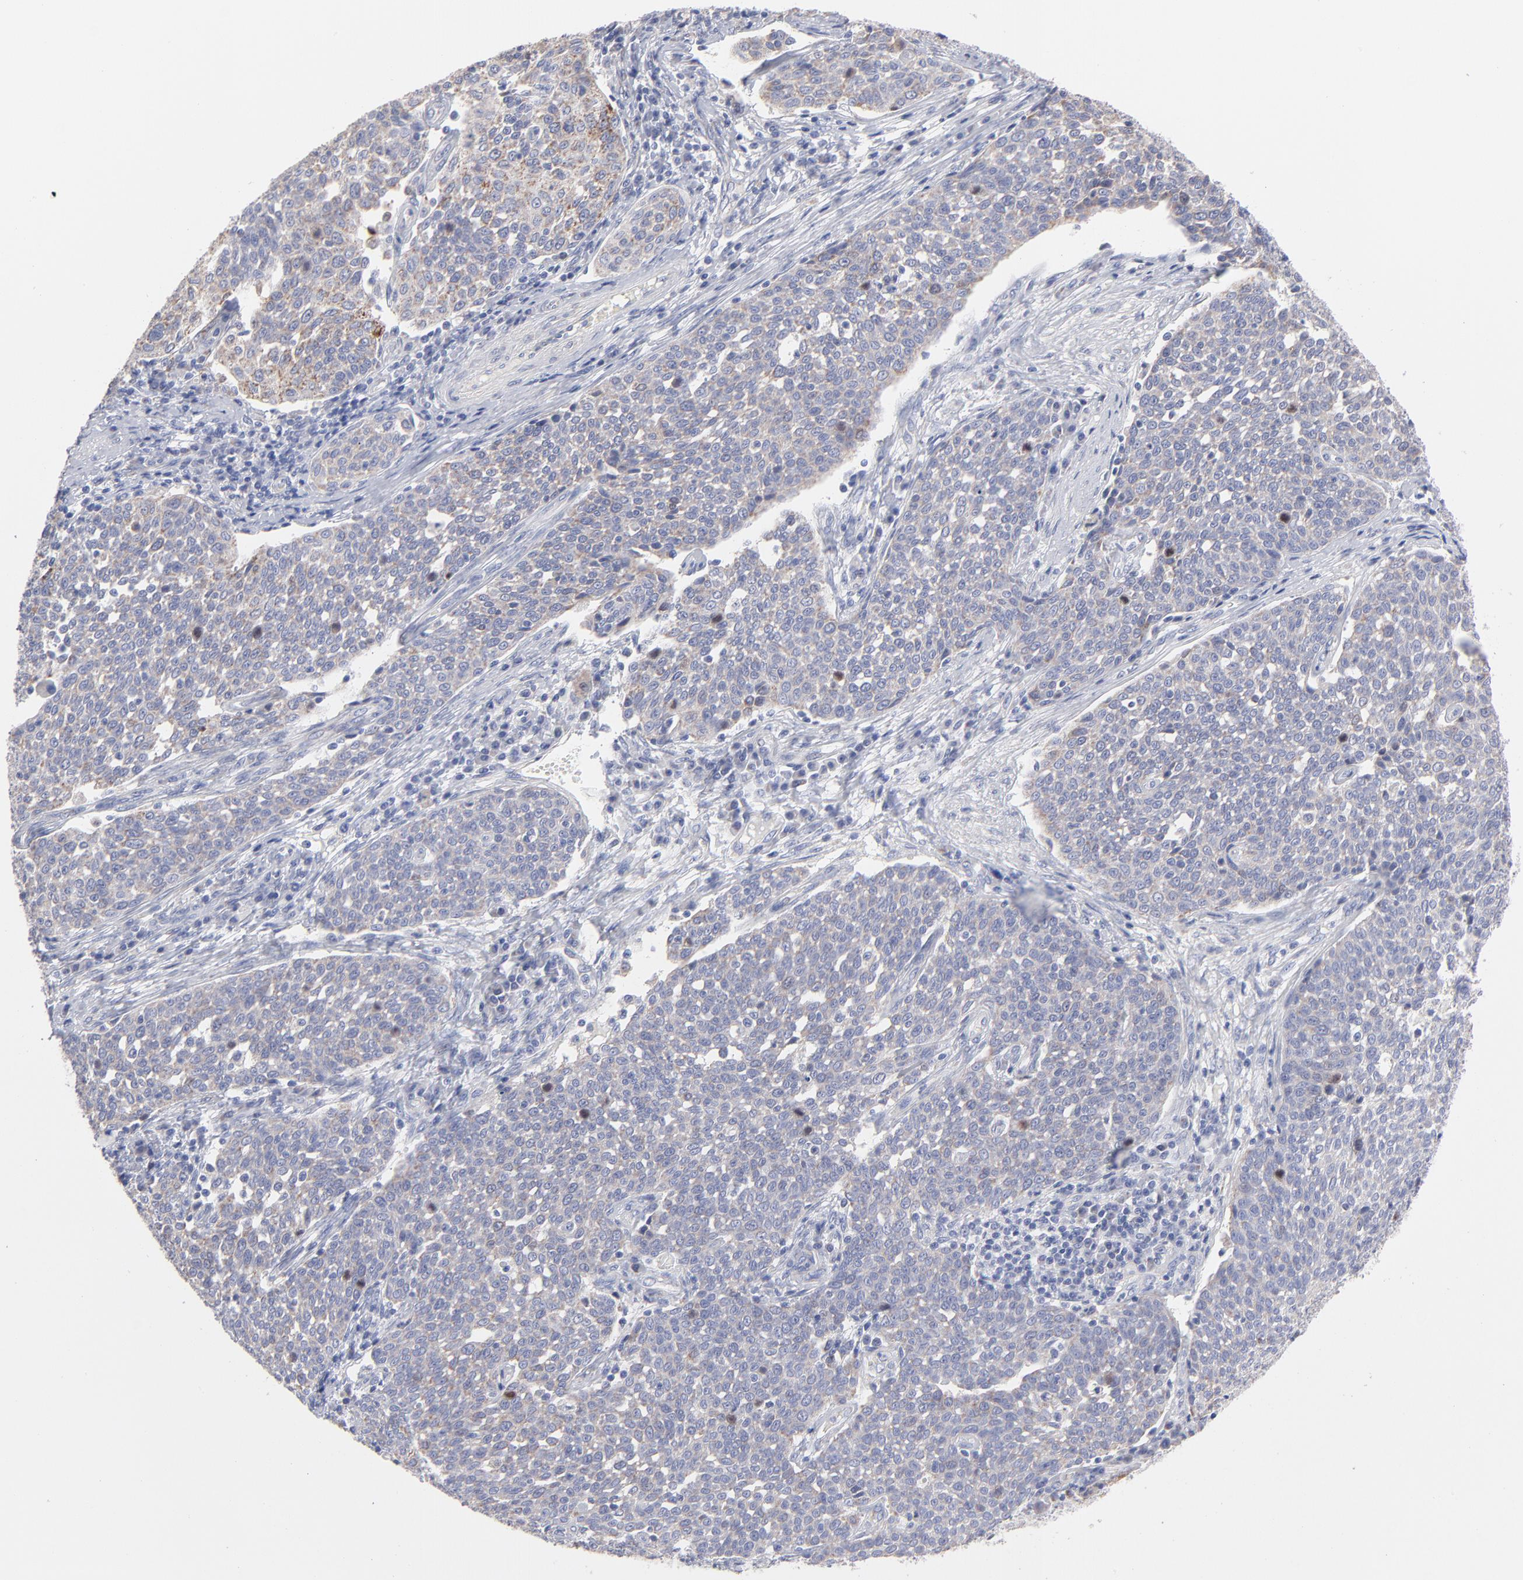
{"staining": {"intensity": "weak", "quantity": ">75%", "location": "cytoplasmic/membranous"}, "tissue": "cervical cancer", "cell_type": "Tumor cells", "image_type": "cancer", "snomed": [{"axis": "morphology", "description": "Squamous cell carcinoma, NOS"}, {"axis": "topography", "description": "Cervix"}], "caption": "Immunohistochemical staining of cervical cancer shows weak cytoplasmic/membranous protein positivity in about >75% of tumor cells. (DAB = brown stain, brightfield microscopy at high magnification).", "gene": "TST", "patient": {"sex": "female", "age": 34}}